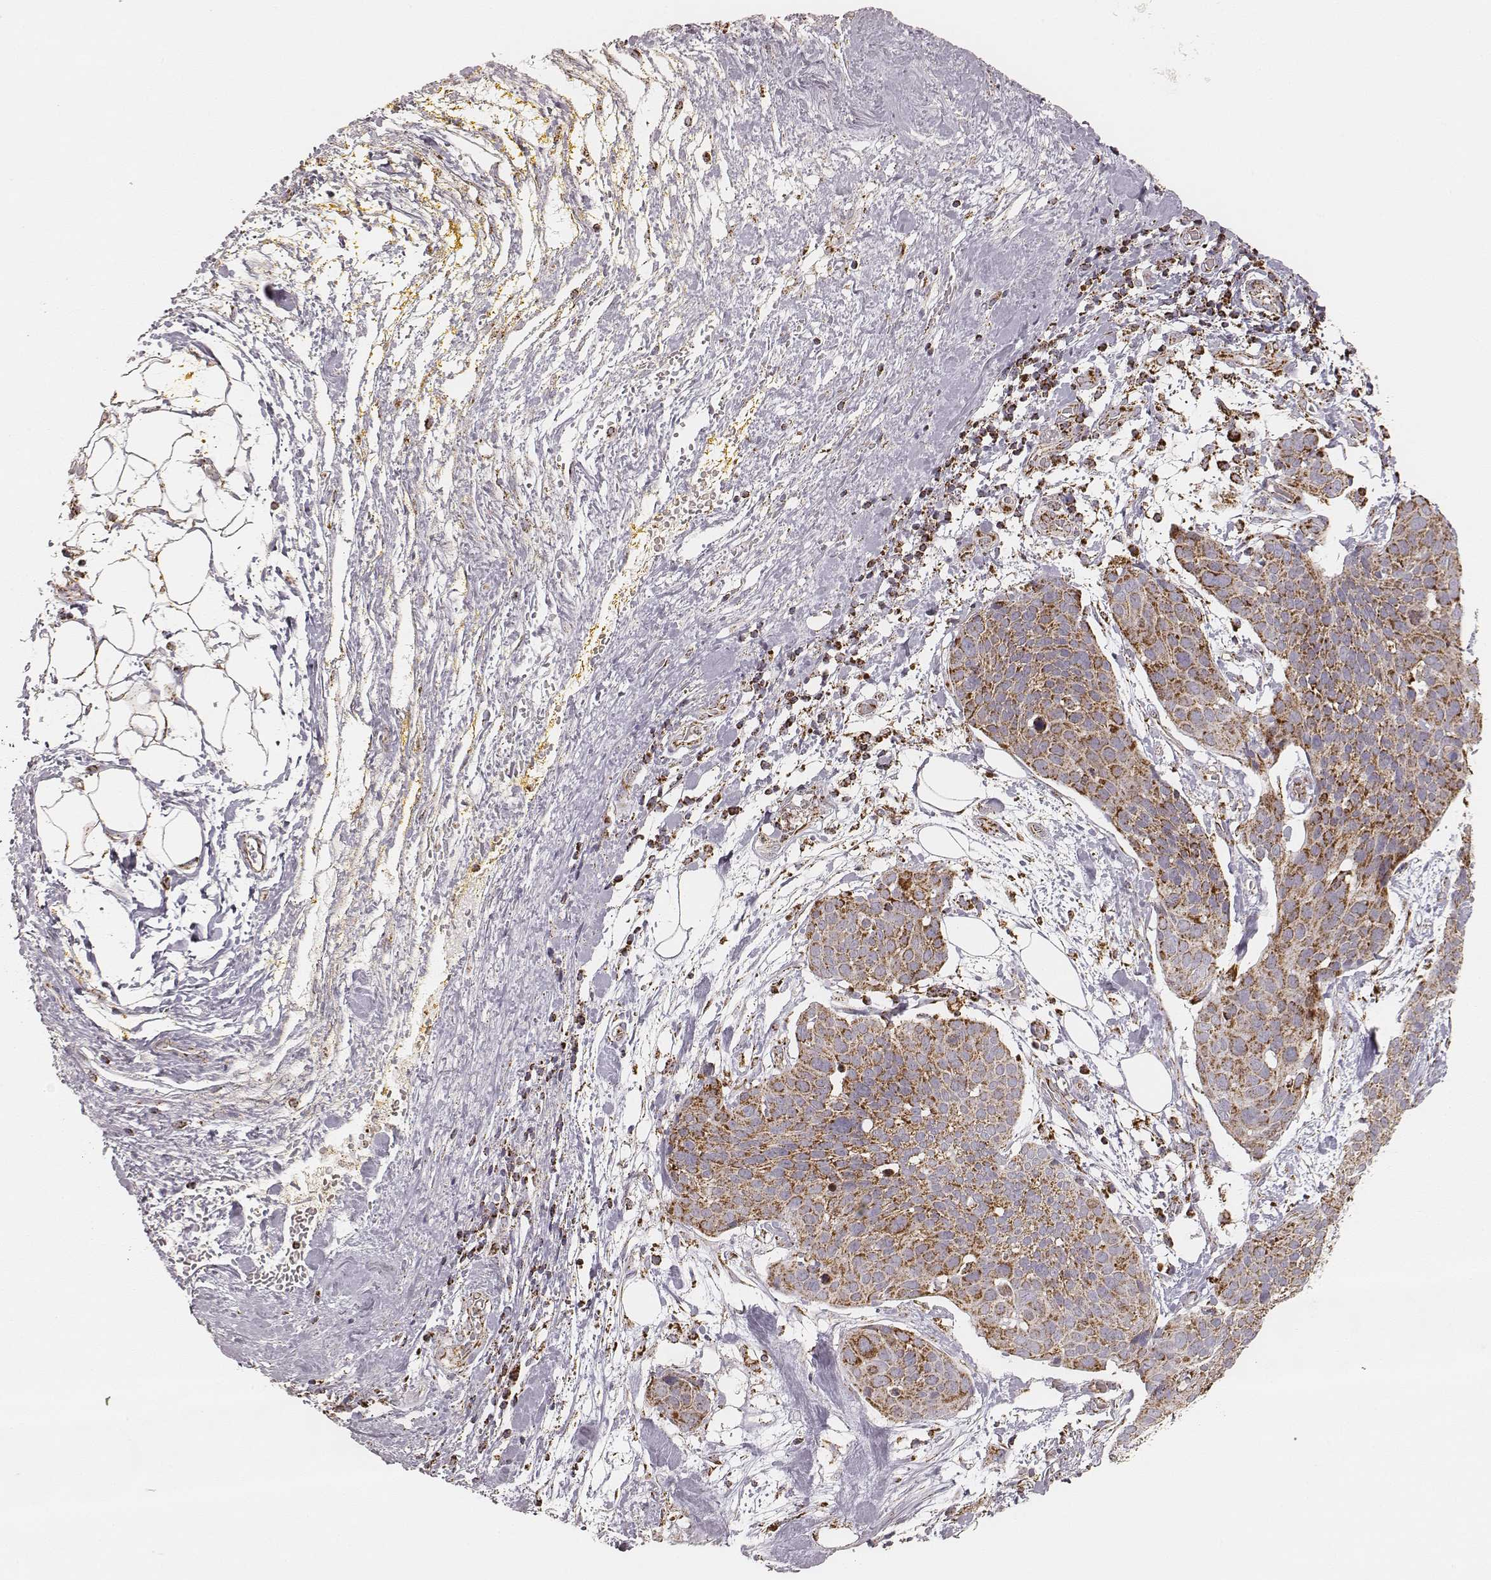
{"staining": {"intensity": "strong", "quantity": ">75%", "location": "cytoplasmic/membranous"}, "tissue": "cervical cancer", "cell_type": "Tumor cells", "image_type": "cancer", "snomed": [{"axis": "morphology", "description": "Squamous cell carcinoma, NOS"}, {"axis": "topography", "description": "Cervix"}], "caption": "High-power microscopy captured an immunohistochemistry (IHC) image of squamous cell carcinoma (cervical), revealing strong cytoplasmic/membranous positivity in about >75% of tumor cells.", "gene": "CS", "patient": {"sex": "female", "age": 39}}